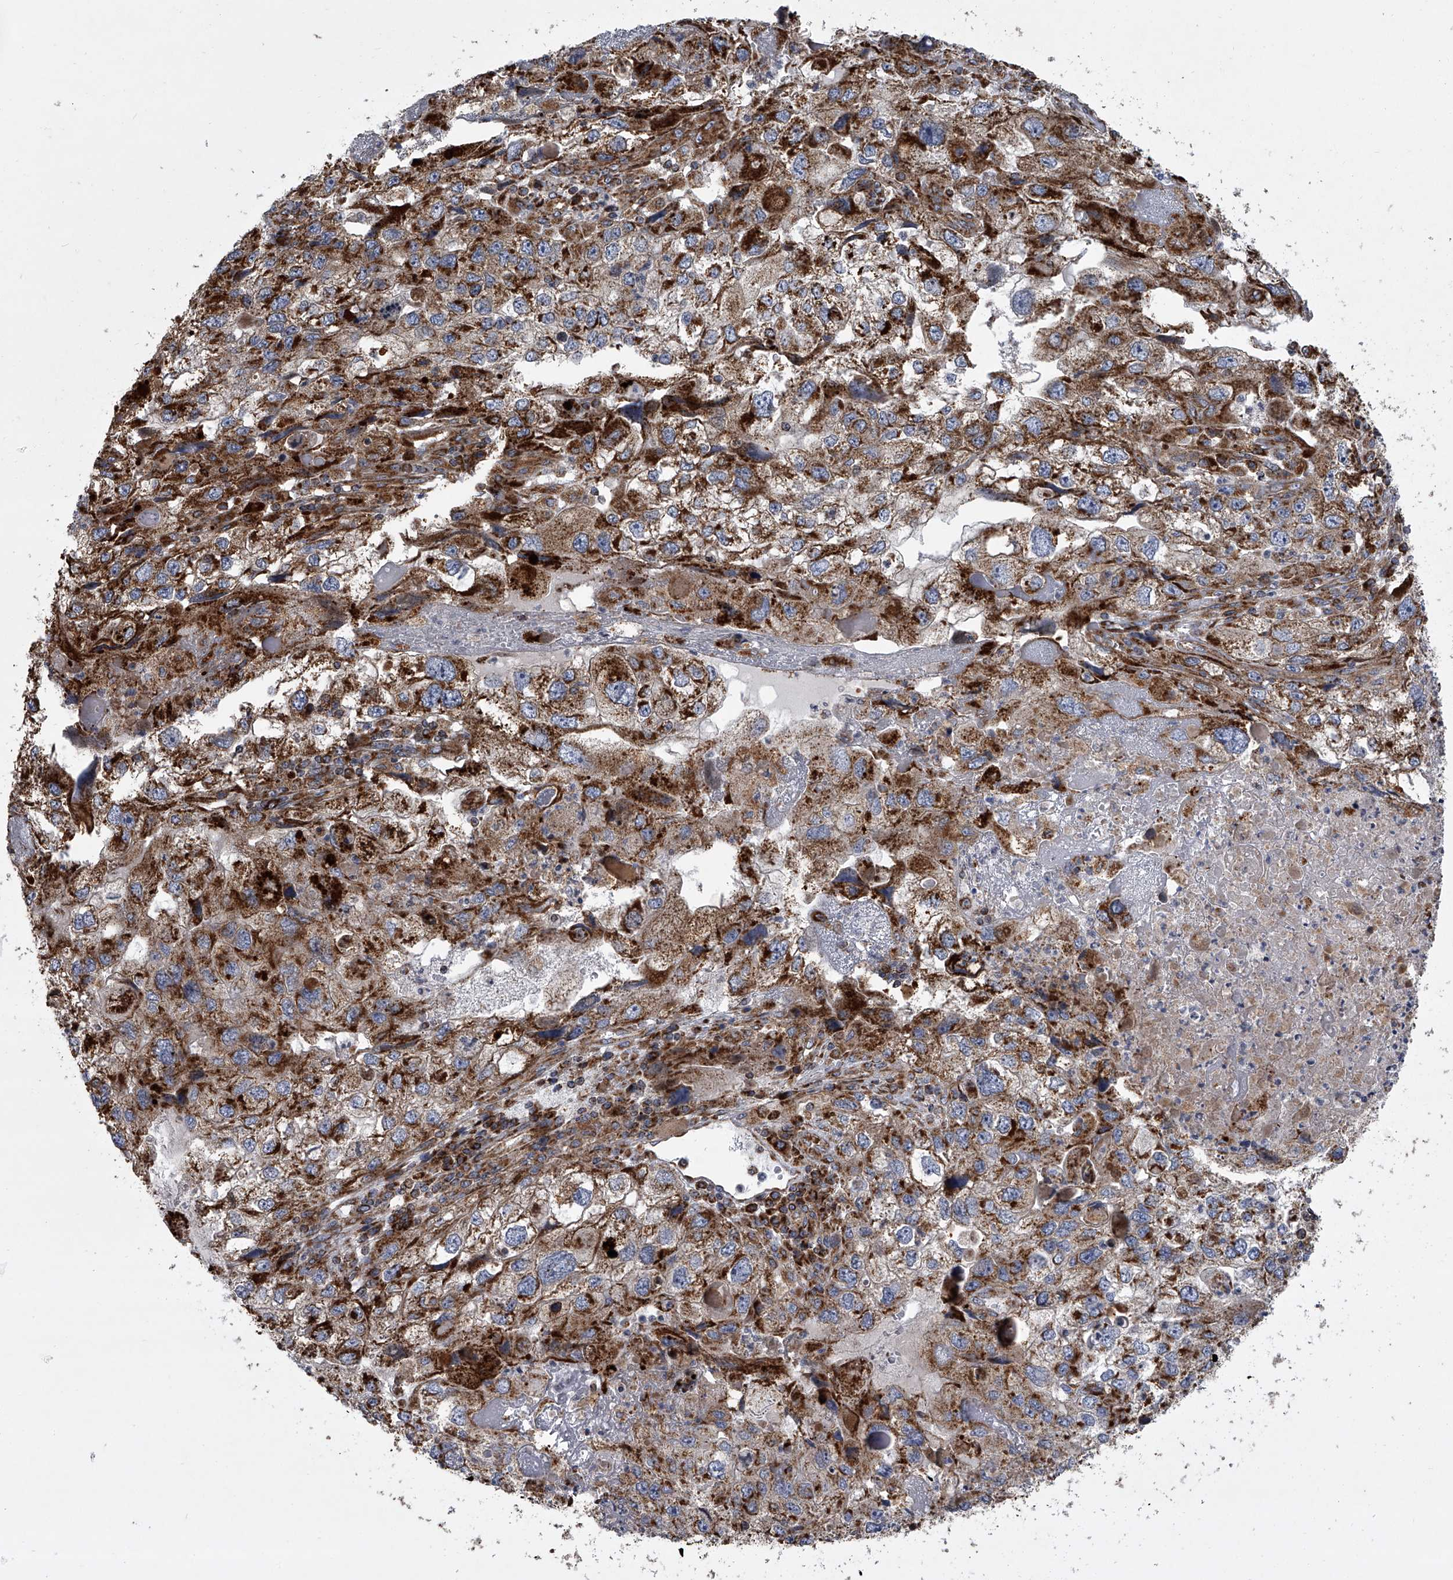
{"staining": {"intensity": "strong", "quantity": ">75%", "location": "cytoplasmic/membranous"}, "tissue": "endometrial cancer", "cell_type": "Tumor cells", "image_type": "cancer", "snomed": [{"axis": "morphology", "description": "Adenocarcinoma, NOS"}, {"axis": "topography", "description": "Endometrium"}], "caption": "The histopathology image shows a brown stain indicating the presence of a protein in the cytoplasmic/membranous of tumor cells in endometrial adenocarcinoma.", "gene": "ZC3H15", "patient": {"sex": "female", "age": 49}}